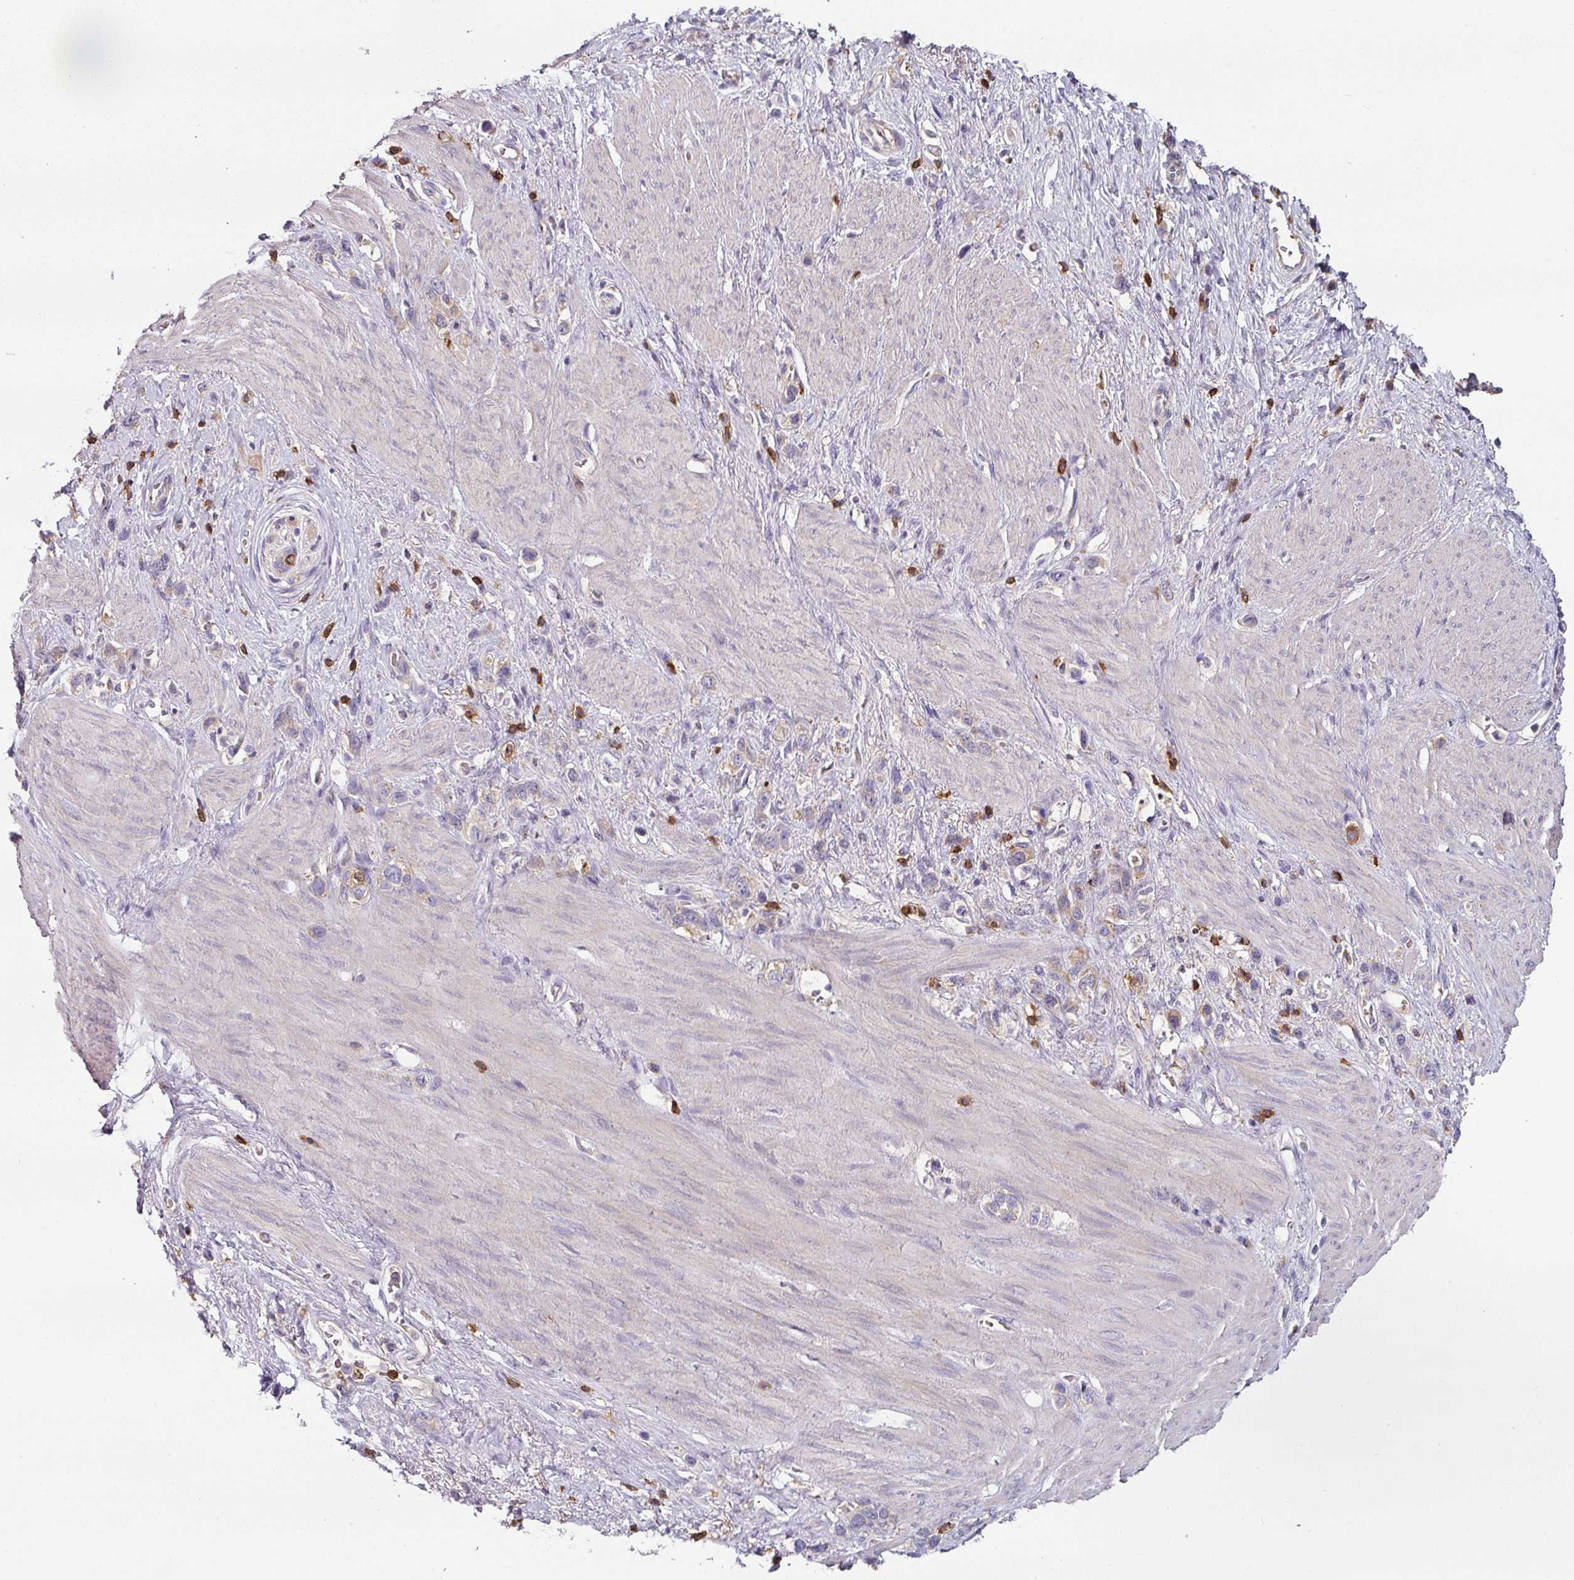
{"staining": {"intensity": "weak", "quantity": "<25%", "location": "cytoplasmic/membranous"}, "tissue": "stomach cancer", "cell_type": "Tumor cells", "image_type": "cancer", "snomed": [{"axis": "morphology", "description": "Adenocarcinoma, NOS"}, {"axis": "topography", "description": "Stomach"}], "caption": "The histopathology image displays no significant staining in tumor cells of stomach adenocarcinoma.", "gene": "CD3G", "patient": {"sex": "female", "age": 65}}